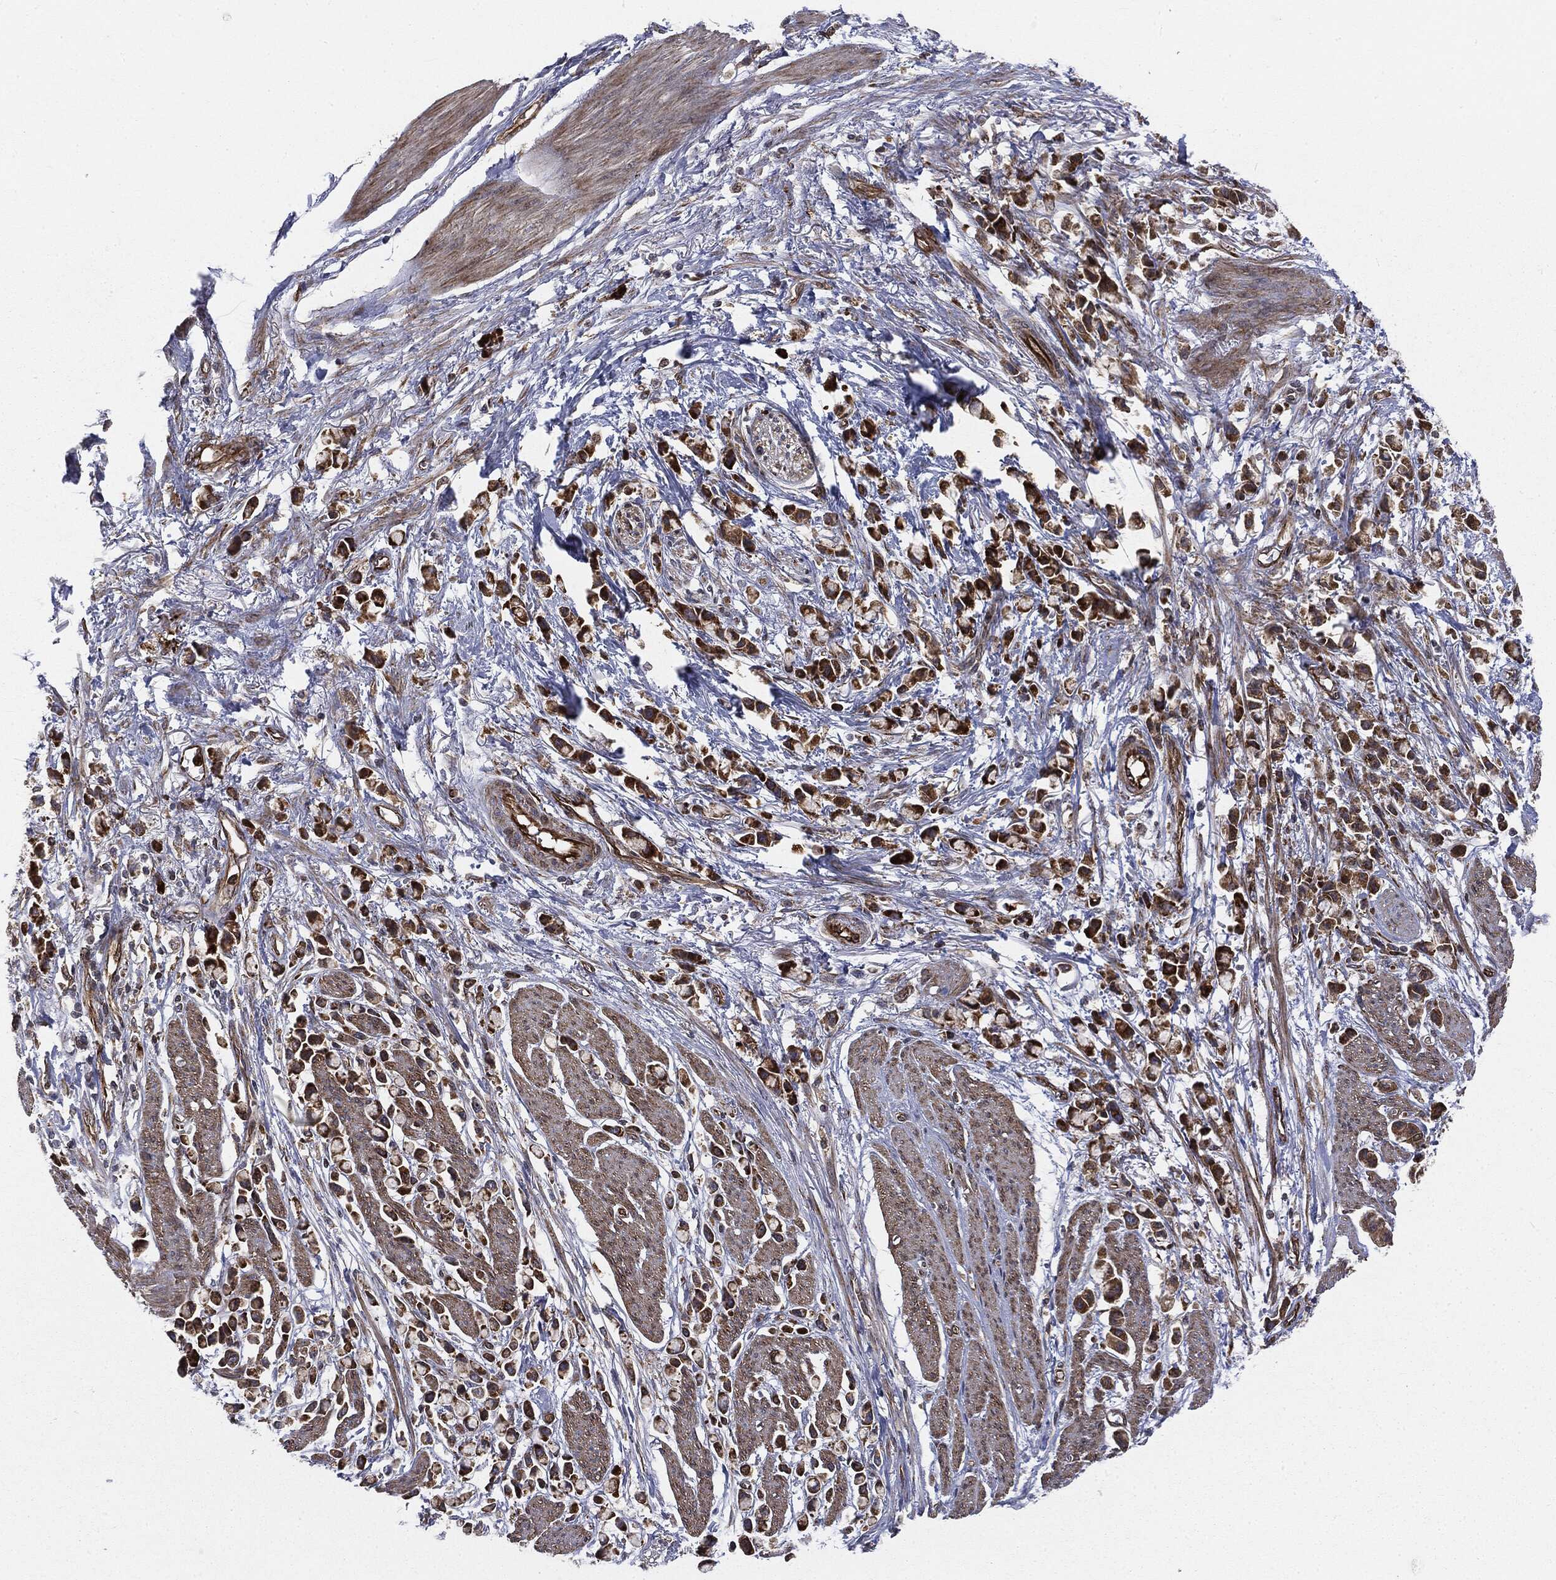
{"staining": {"intensity": "strong", "quantity": ">75%", "location": "cytoplasmic/membranous"}, "tissue": "stomach cancer", "cell_type": "Tumor cells", "image_type": "cancer", "snomed": [{"axis": "morphology", "description": "Adenocarcinoma, NOS"}, {"axis": "topography", "description": "Stomach"}], "caption": "An IHC photomicrograph of tumor tissue is shown. Protein staining in brown labels strong cytoplasmic/membranous positivity in stomach adenocarcinoma within tumor cells.", "gene": "CYLD", "patient": {"sex": "female", "age": 81}}